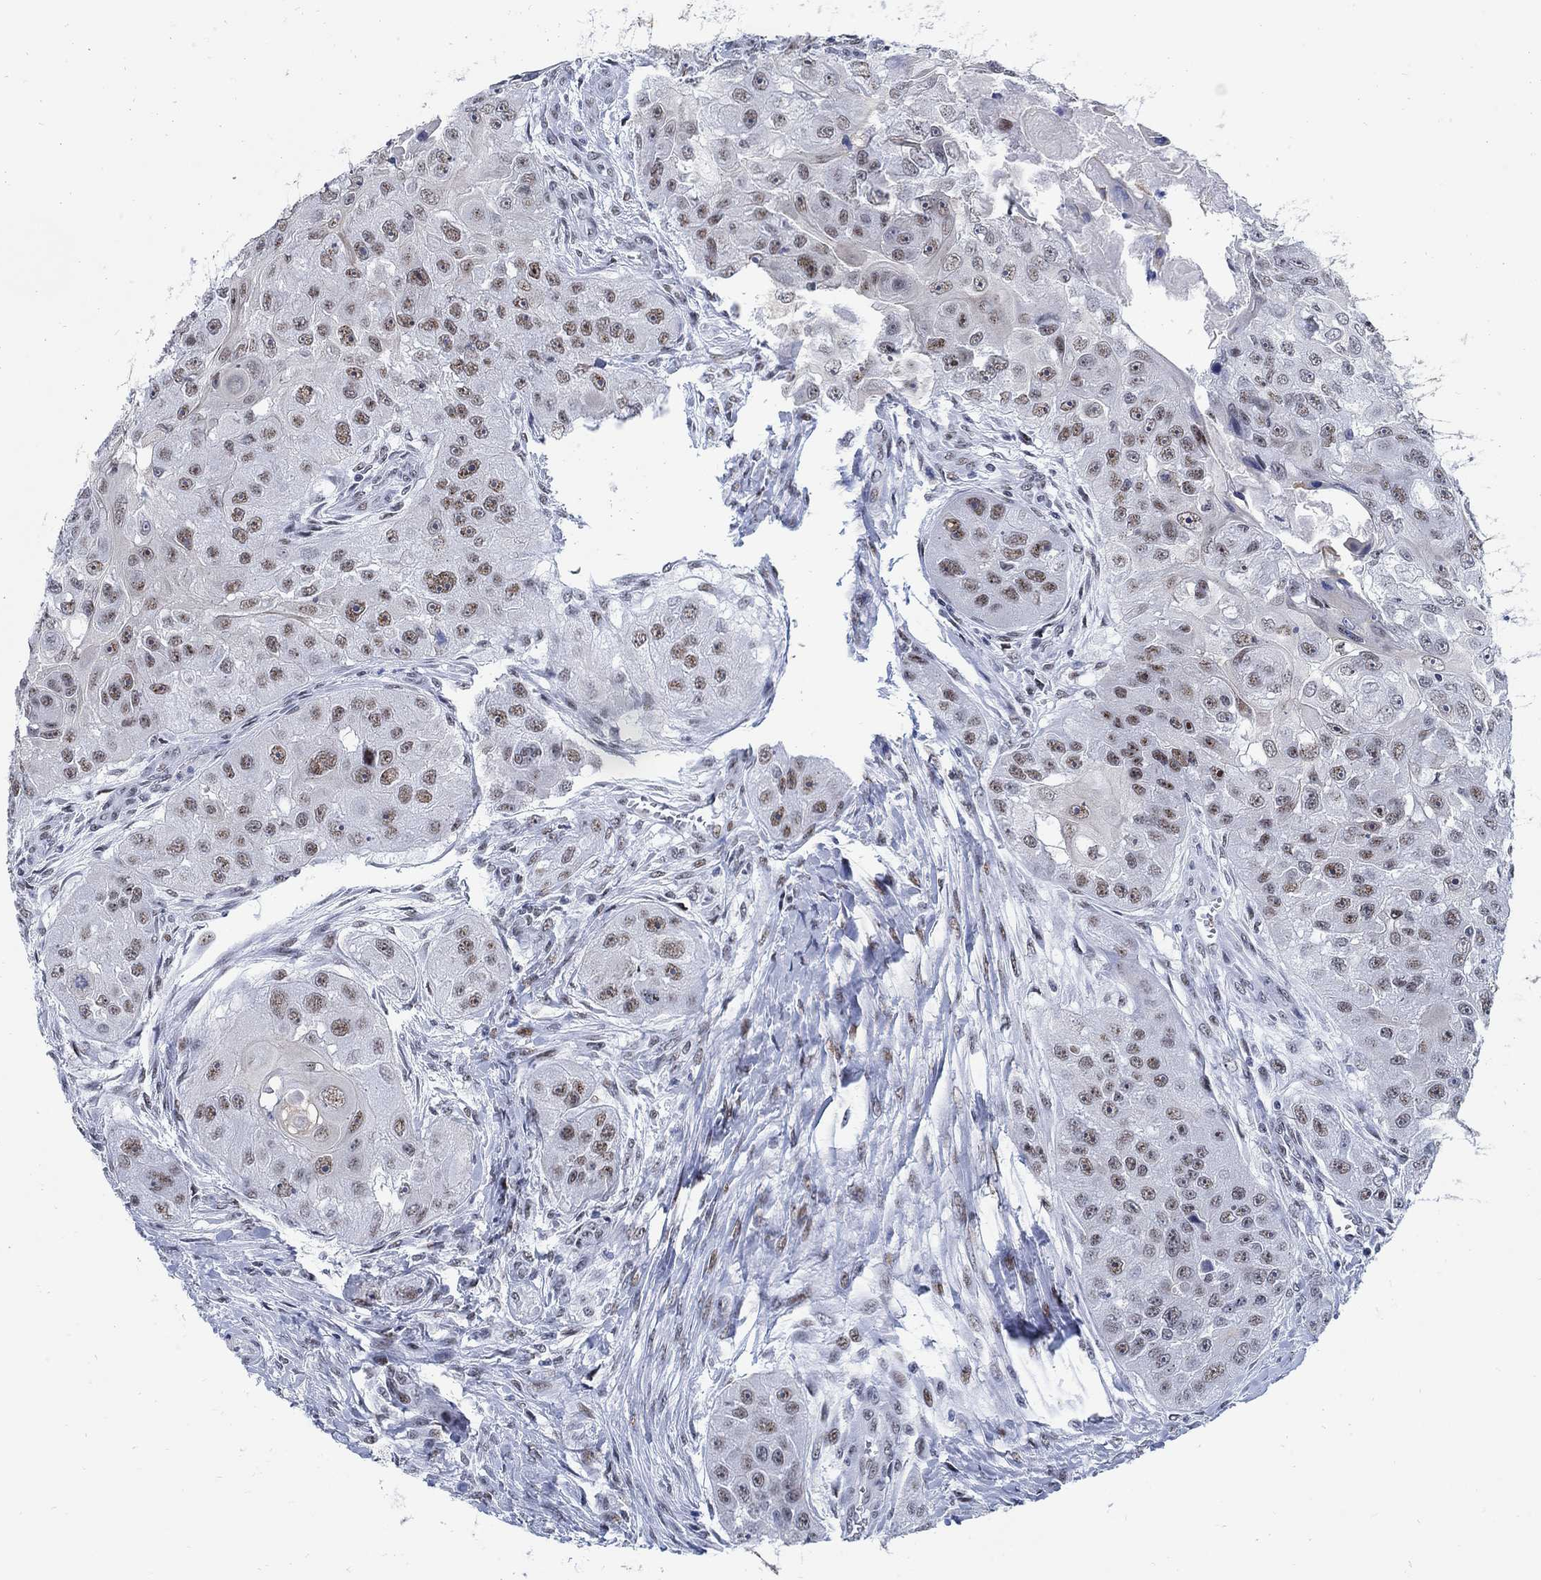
{"staining": {"intensity": "moderate", "quantity": "<25%", "location": "nuclear"}, "tissue": "head and neck cancer", "cell_type": "Tumor cells", "image_type": "cancer", "snomed": [{"axis": "morphology", "description": "Normal tissue, NOS"}, {"axis": "morphology", "description": "Squamous cell carcinoma, NOS"}, {"axis": "topography", "description": "Skeletal muscle"}, {"axis": "topography", "description": "Head-Neck"}], "caption": "Immunohistochemical staining of human head and neck cancer (squamous cell carcinoma) shows moderate nuclear protein staining in approximately <25% of tumor cells.", "gene": "DLK1", "patient": {"sex": "male", "age": 51}}